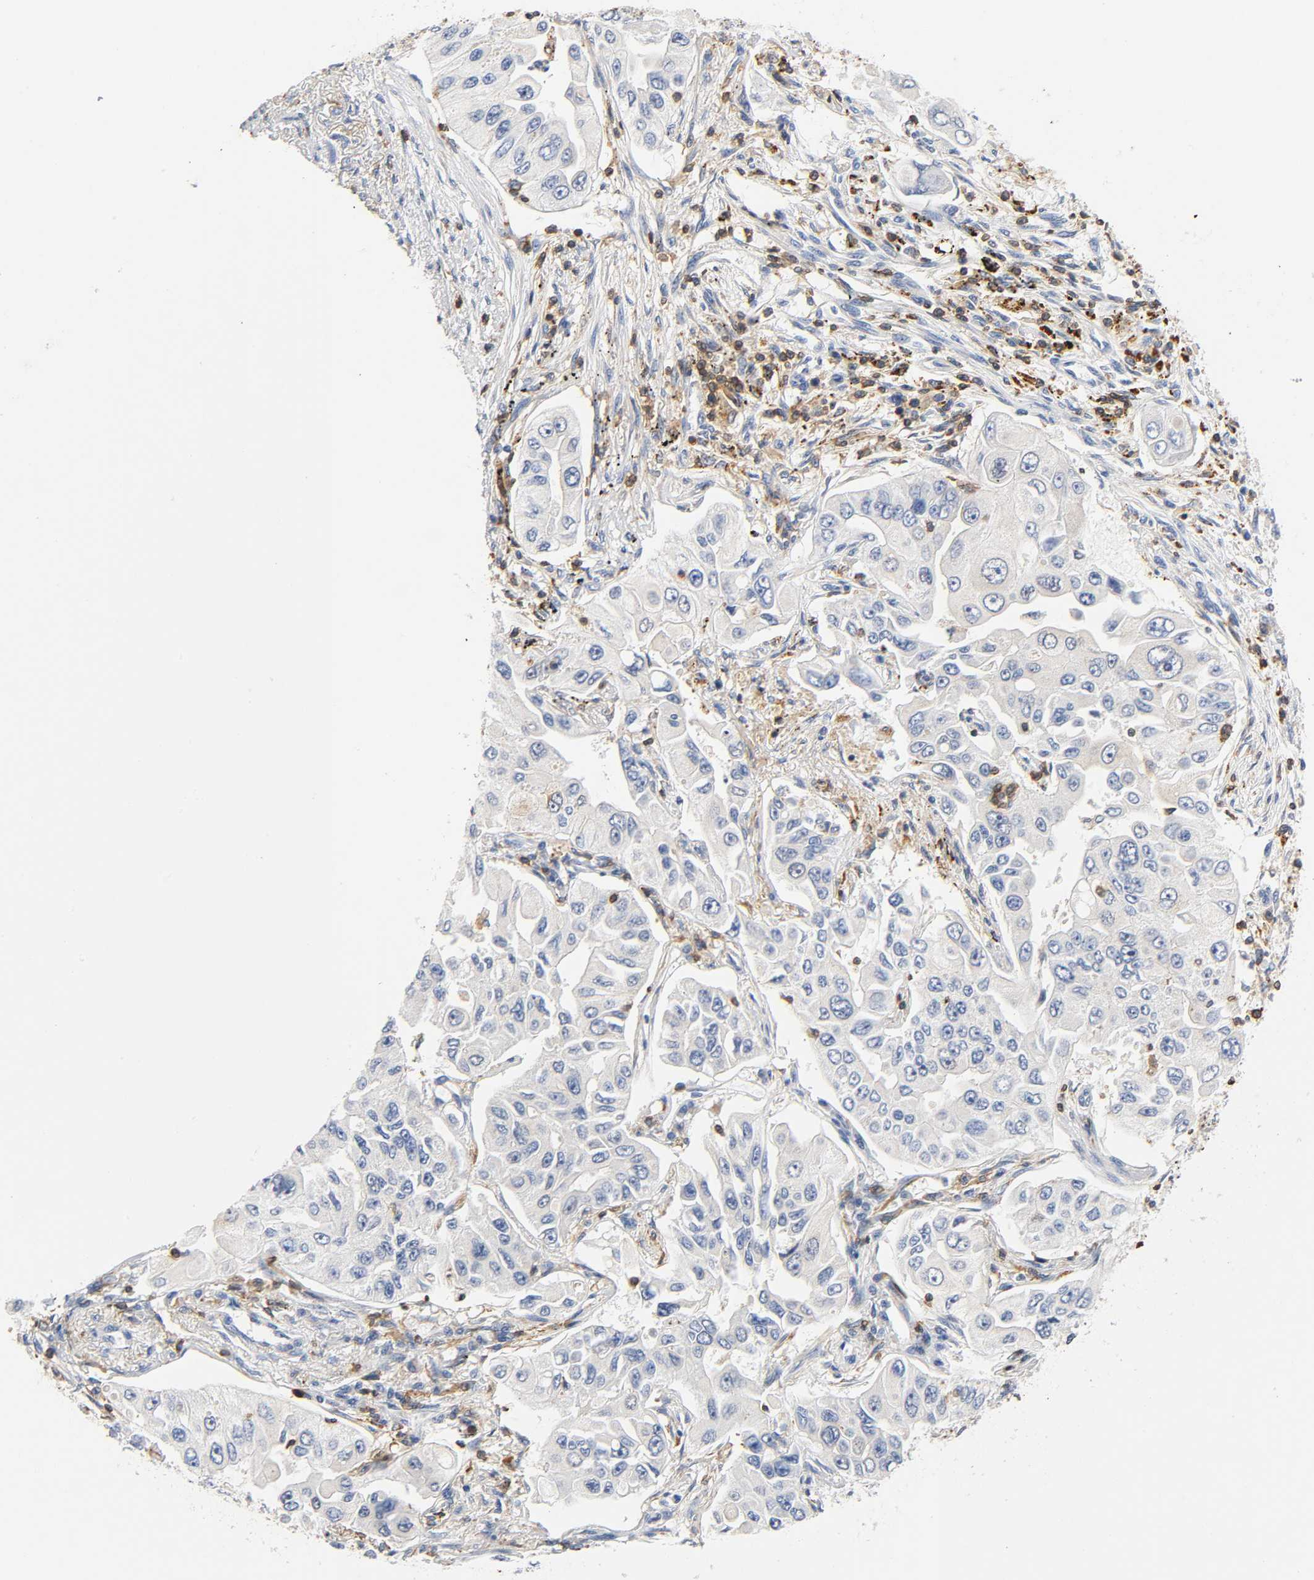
{"staining": {"intensity": "negative", "quantity": "none", "location": "none"}, "tissue": "lung cancer", "cell_type": "Tumor cells", "image_type": "cancer", "snomed": [{"axis": "morphology", "description": "Adenocarcinoma, NOS"}, {"axis": "topography", "description": "Lung"}], "caption": "This is an immunohistochemistry (IHC) histopathology image of lung cancer. There is no positivity in tumor cells.", "gene": "UCKL1", "patient": {"sex": "male", "age": 84}}